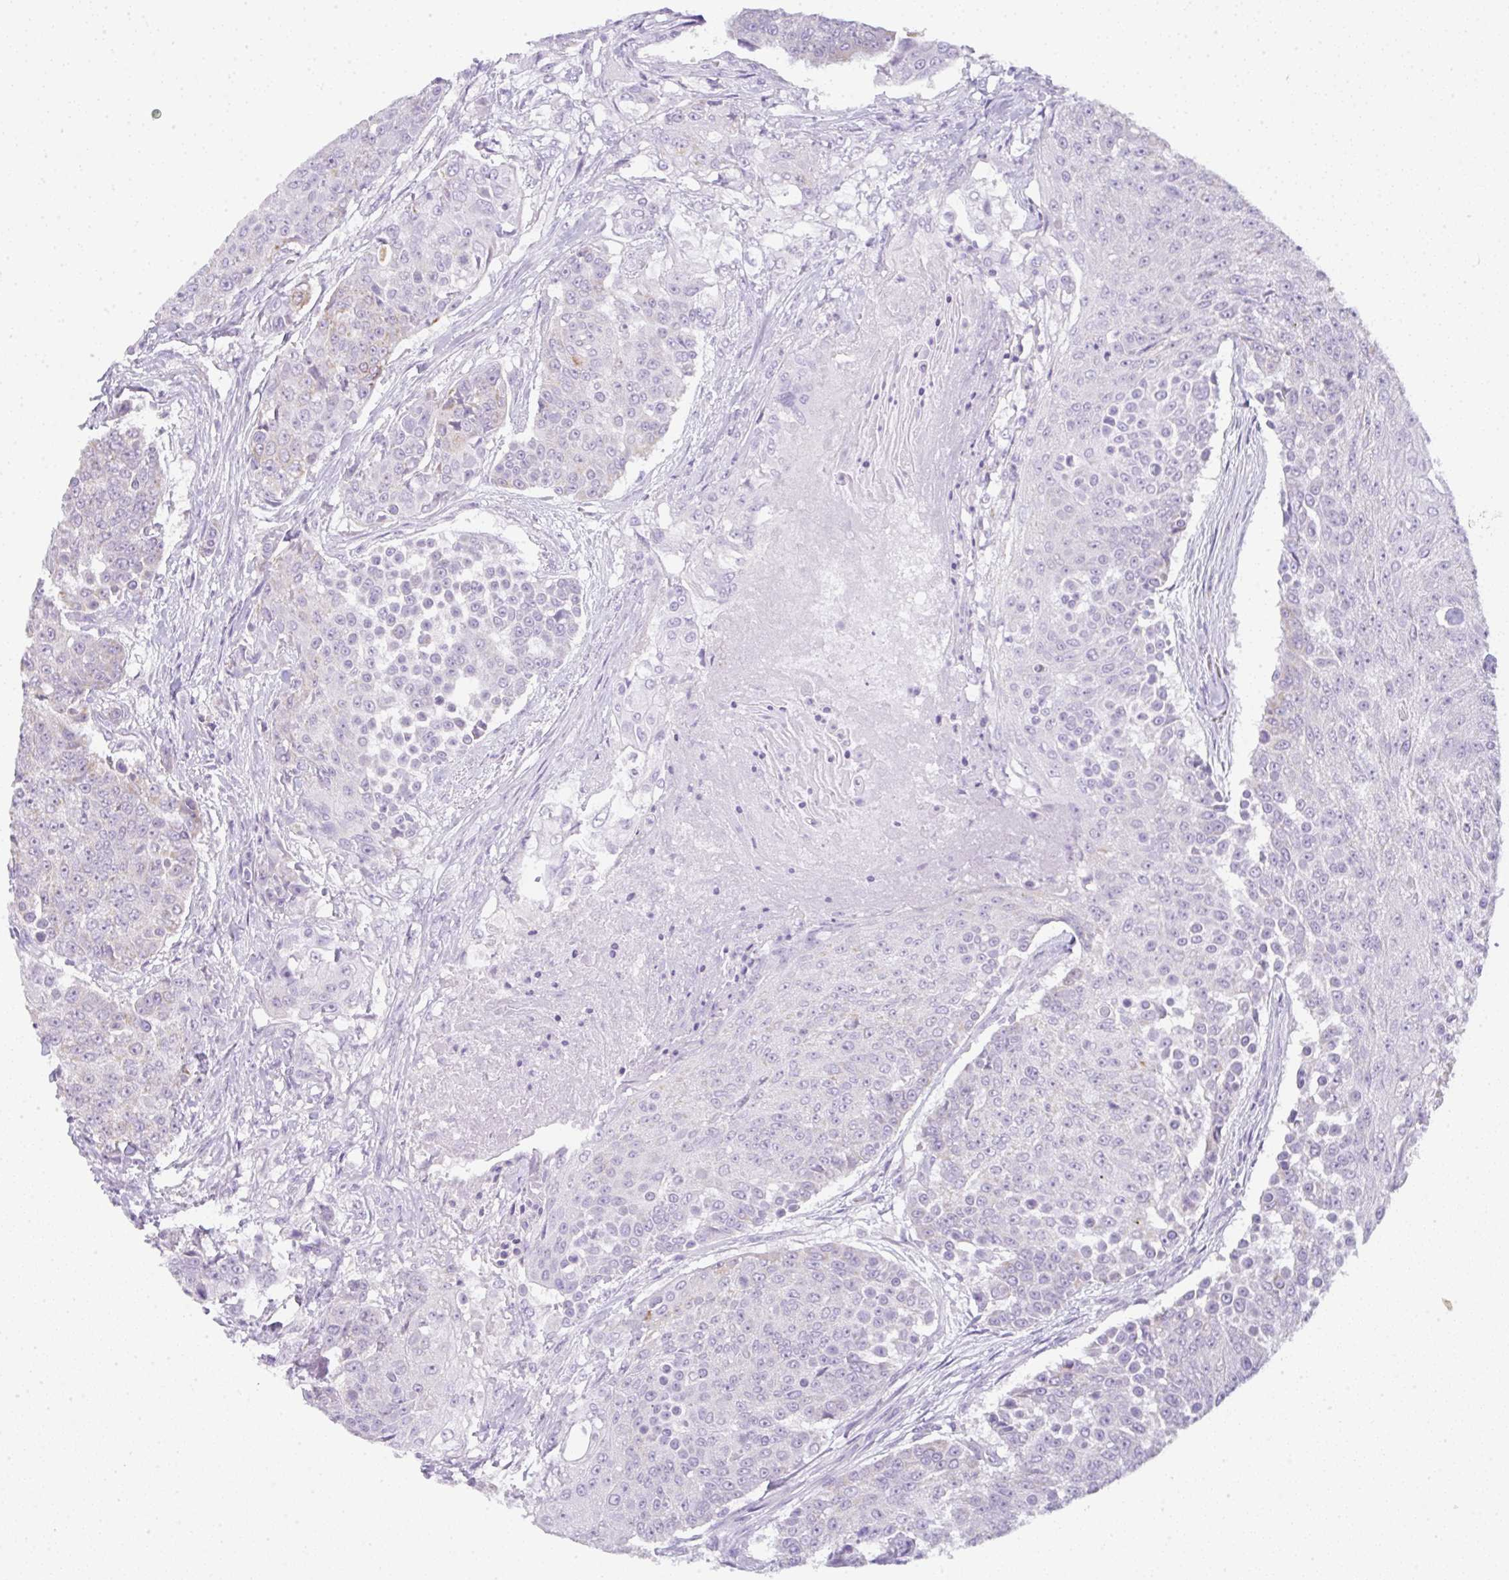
{"staining": {"intensity": "negative", "quantity": "none", "location": "none"}, "tissue": "urothelial cancer", "cell_type": "Tumor cells", "image_type": "cancer", "snomed": [{"axis": "morphology", "description": "Urothelial carcinoma, High grade"}, {"axis": "topography", "description": "Urinary bladder"}], "caption": "IHC photomicrograph of human urothelial cancer stained for a protein (brown), which exhibits no staining in tumor cells. (DAB IHC, high magnification).", "gene": "LPAR4", "patient": {"sex": "female", "age": 63}}